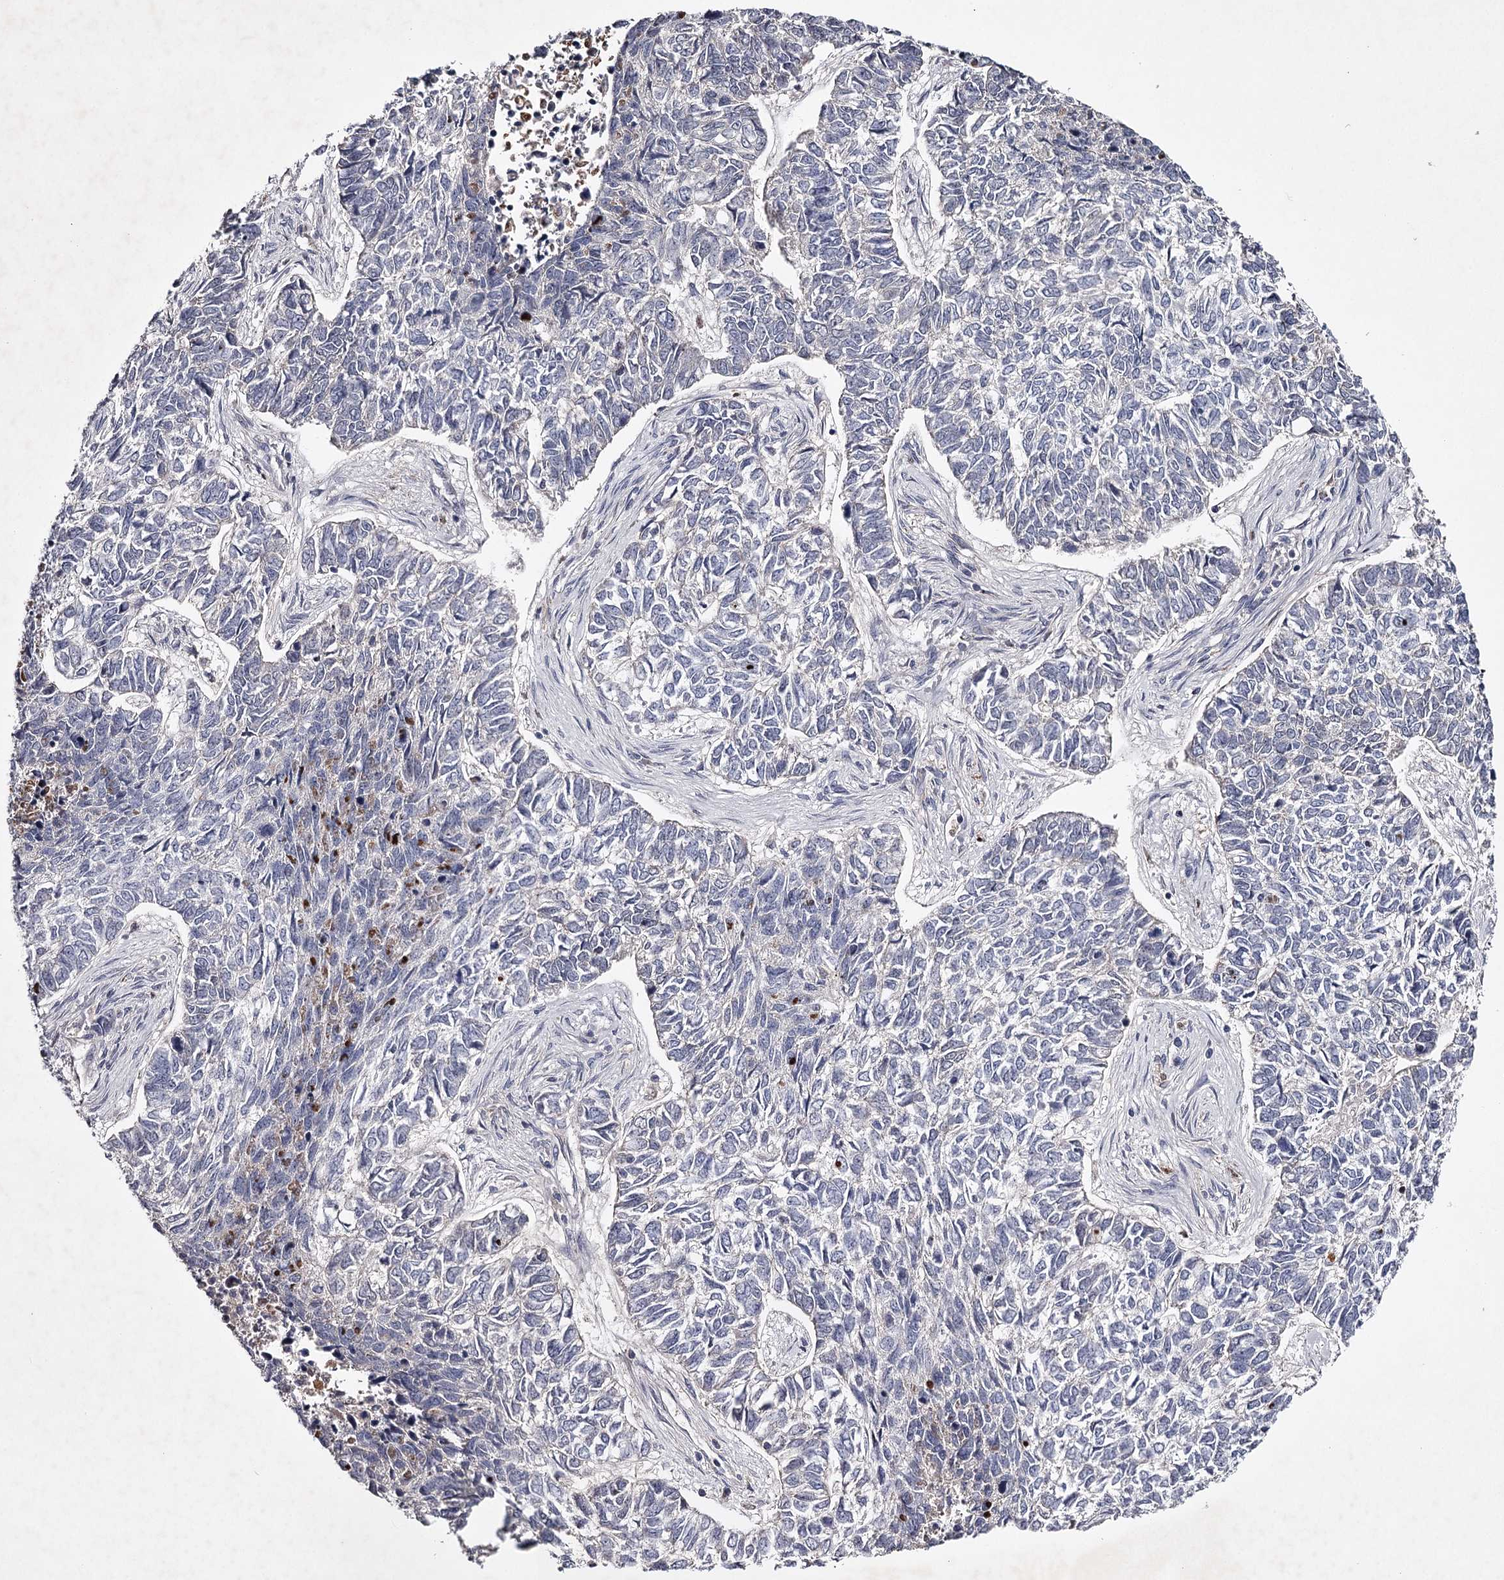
{"staining": {"intensity": "negative", "quantity": "none", "location": "none"}, "tissue": "skin cancer", "cell_type": "Tumor cells", "image_type": "cancer", "snomed": [{"axis": "morphology", "description": "Basal cell carcinoma"}, {"axis": "topography", "description": "Skin"}], "caption": "DAB immunohistochemical staining of skin basal cell carcinoma exhibits no significant positivity in tumor cells. Brightfield microscopy of immunohistochemistry stained with DAB (brown) and hematoxylin (blue), captured at high magnification.", "gene": "FDXACB1", "patient": {"sex": "female", "age": 65}}